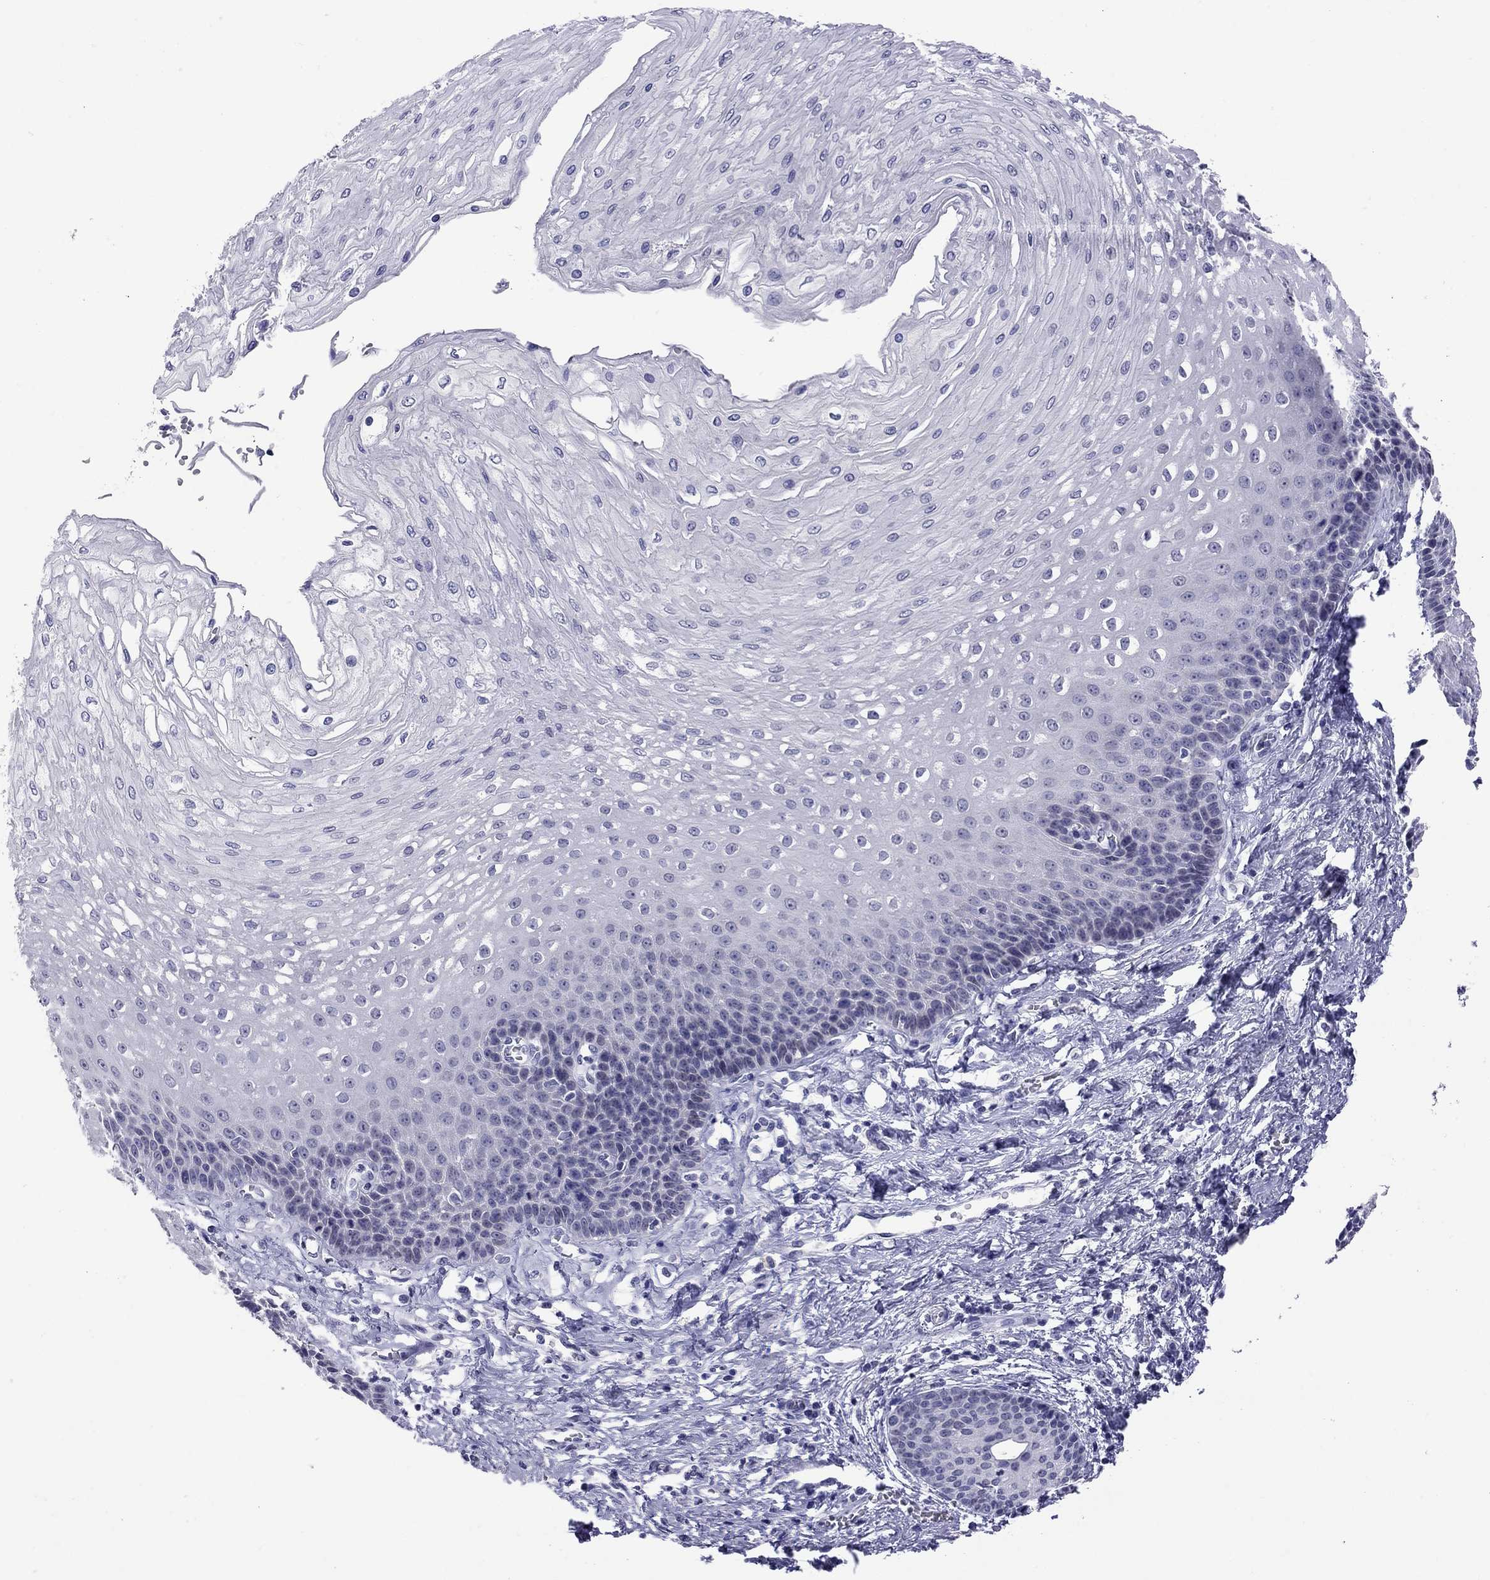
{"staining": {"intensity": "negative", "quantity": "none", "location": "none"}, "tissue": "esophagus", "cell_type": "Squamous epithelial cells", "image_type": "normal", "snomed": [{"axis": "morphology", "description": "Normal tissue, NOS"}, {"axis": "topography", "description": "Esophagus"}], "caption": "Squamous epithelial cells show no significant protein positivity in benign esophagus.", "gene": "ARMC12", "patient": {"sex": "female", "age": 62}}